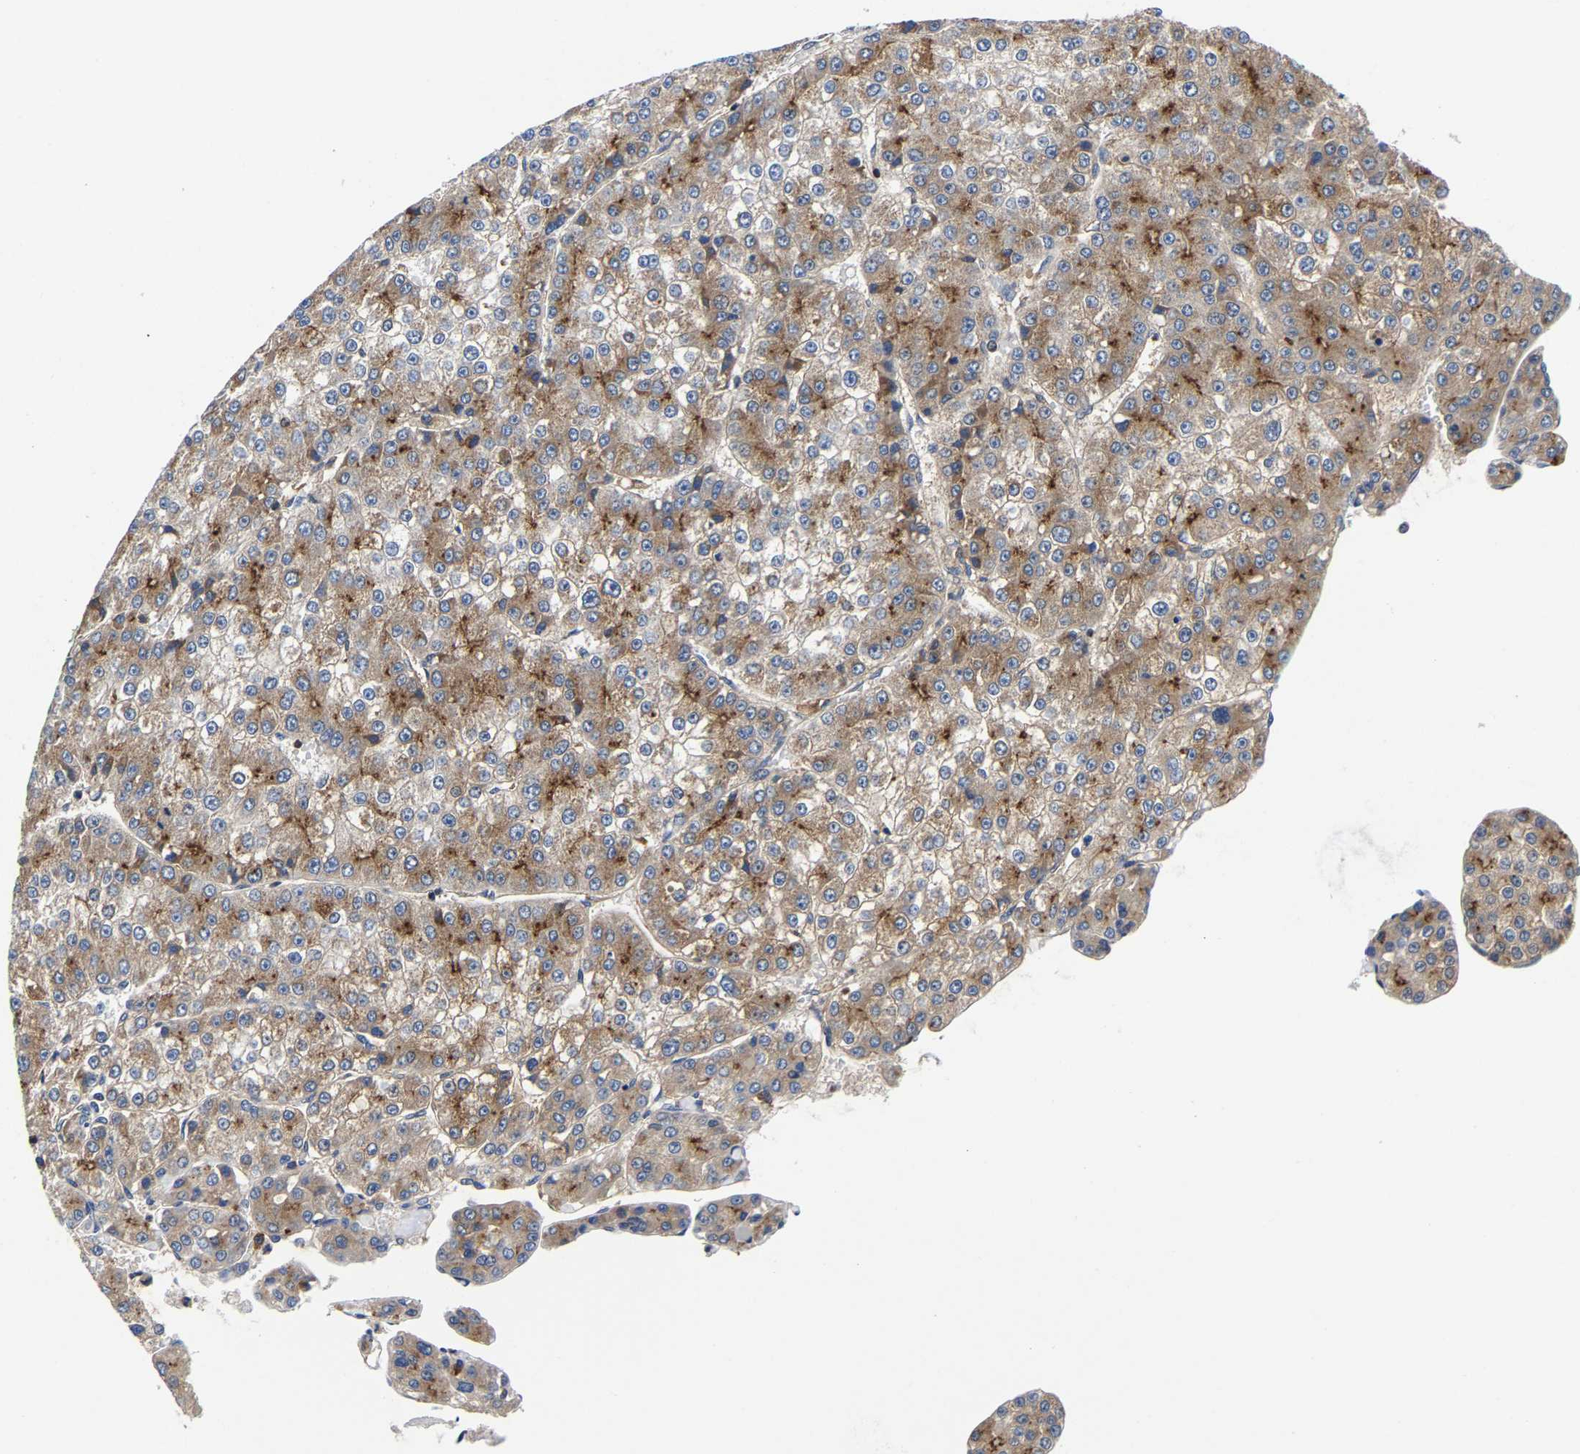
{"staining": {"intensity": "moderate", "quantity": ">75%", "location": "cytoplasmic/membranous"}, "tissue": "liver cancer", "cell_type": "Tumor cells", "image_type": "cancer", "snomed": [{"axis": "morphology", "description": "Carcinoma, Hepatocellular, NOS"}, {"axis": "topography", "description": "Liver"}], "caption": "Immunohistochemical staining of human liver cancer reveals medium levels of moderate cytoplasmic/membranous protein expression in approximately >75% of tumor cells.", "gene": "PFKFB3", "patient": {"sex": "female", "age": 73}}